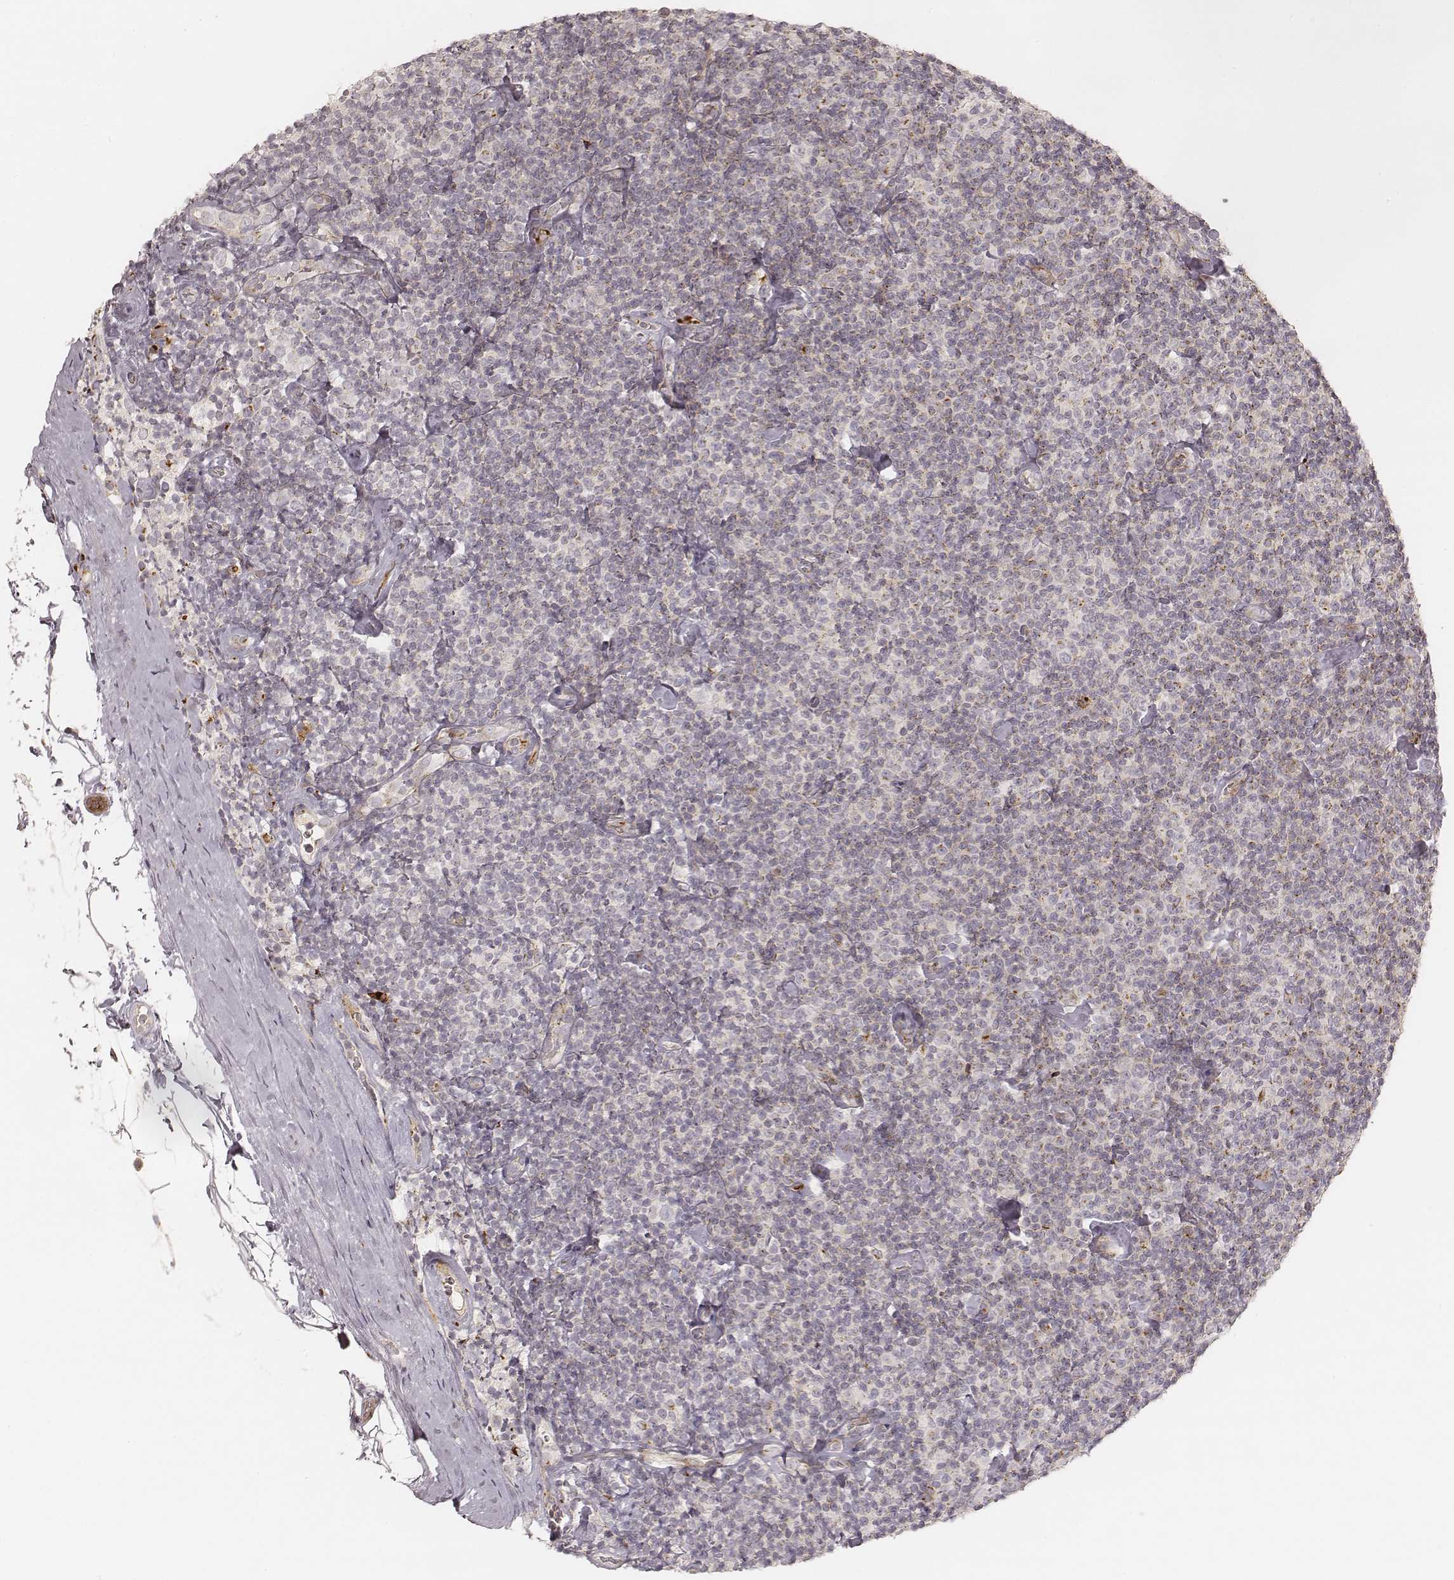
{"staining": {"intensity": "moderate", "quantity": "25%-75%", "location": "cytoplasmic/membranous"}, "tissue": "lymphoma", "cell_type": "Tumor cells", "image_type": "cancer", "snomed": [{"axis": "morphology", "description": "Malignant lymphoma, non-Hodgkin's type, Low grade"}, {"axis": "topography", "description": "Lymph node"}], "caption": "Moderate cytoplasmic/membranous positivity for a protein is present in approximately 25%-75% of tumor cells of malignant lymphoma, non-Hodgkin's type (low-grade) using IHC.", "gene": "GORASP2", "patient": {"sex": "male", "age": 81}}